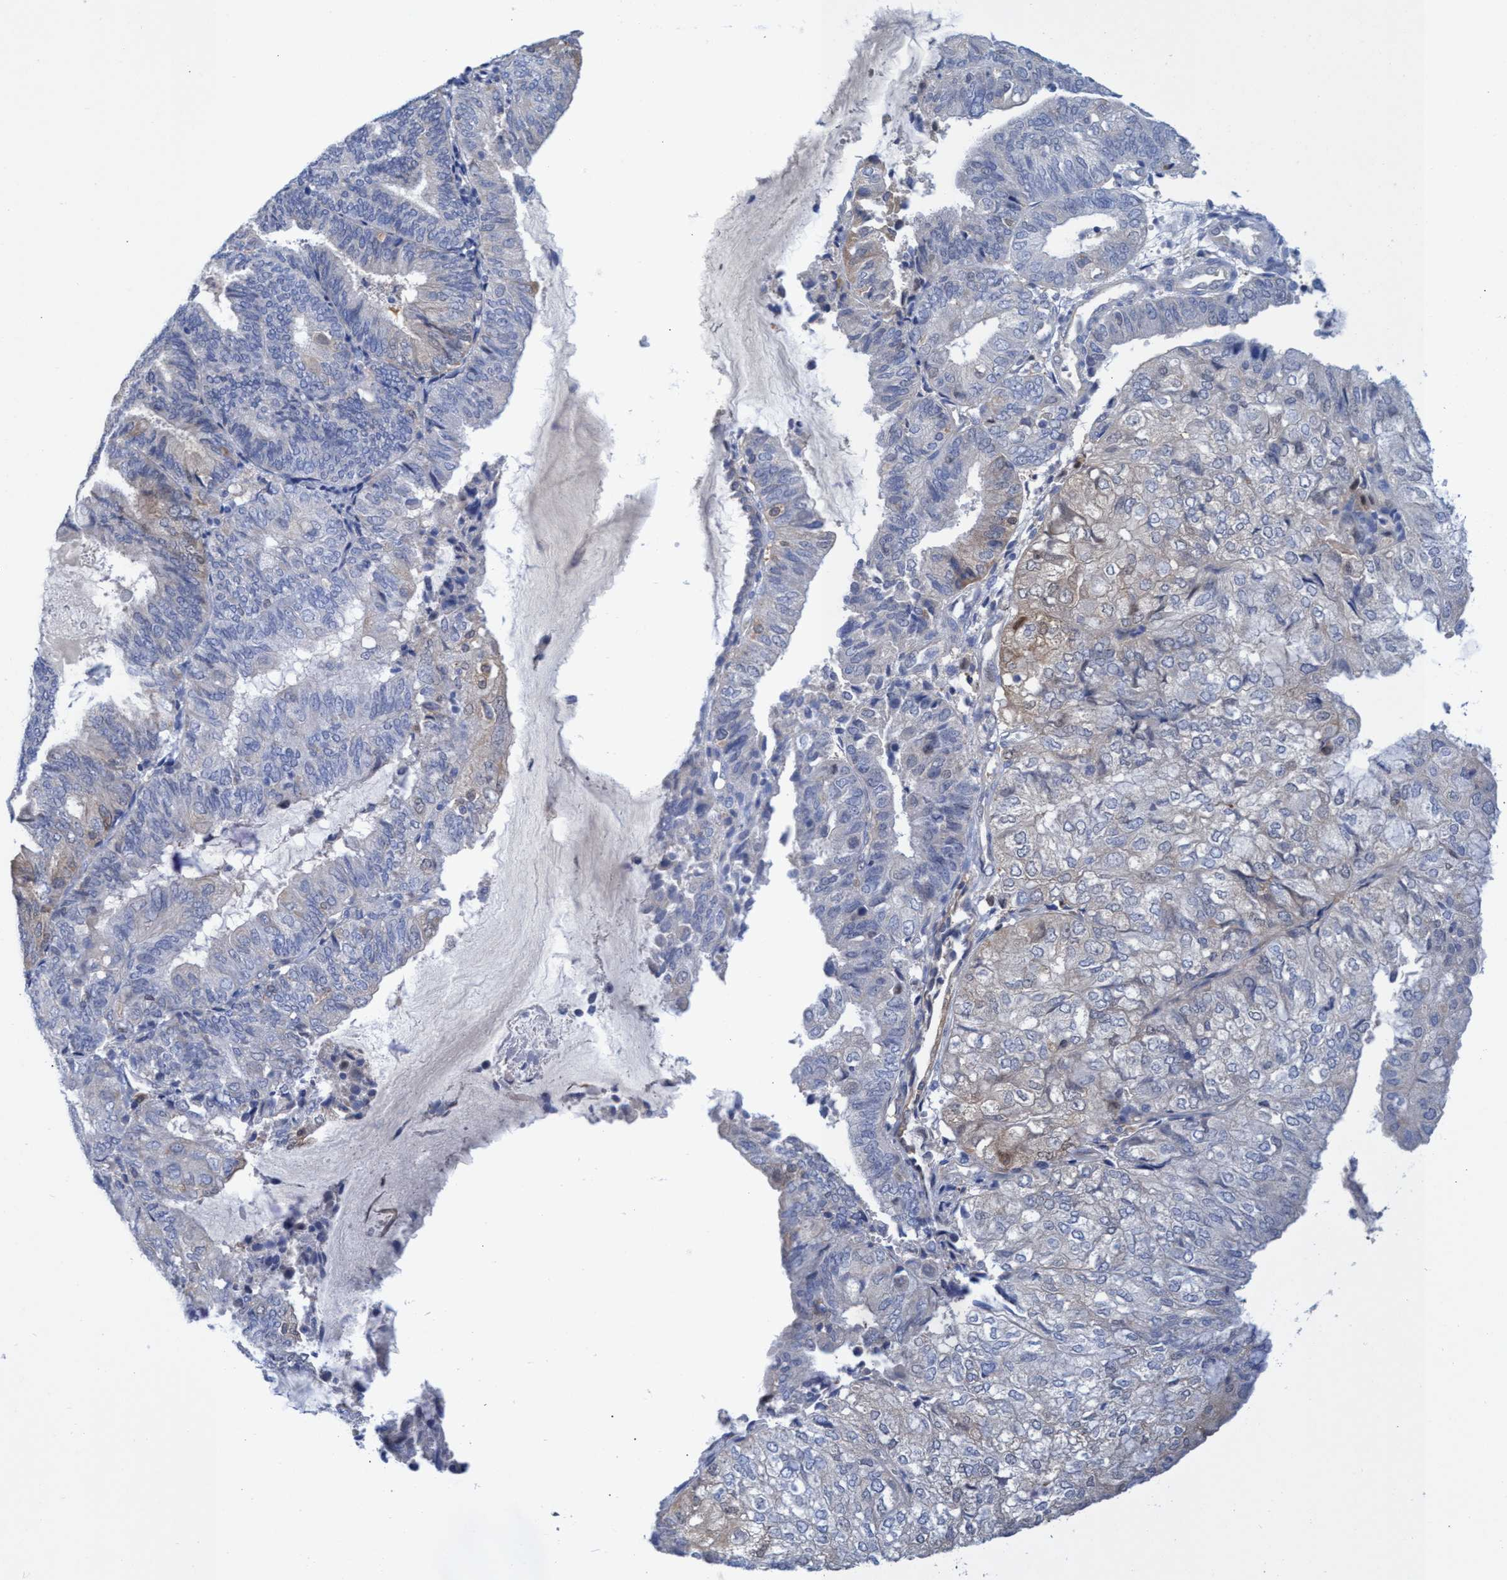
{"staining": {"intensity": "moderate", "quantity": "<25%", "location": "cytoplasmic/membranous"}, "tissue": "endometrial cancer", "cell_type": "Tumor cells", "image_type": "cancer", "snomed": [{"axis": "morphology", "description": "Adenocarcinoma, NOS"}, {"axis": "topography", "description": "Endometrium"}], "caption": "Protein expression analysis of human endometrial cancer reveals moderate cytoplasmic/membranous positivity in approximately <25% of tumor cells.", "gene": "PNPO", "patient": {"sex": "female", "age": 81}}